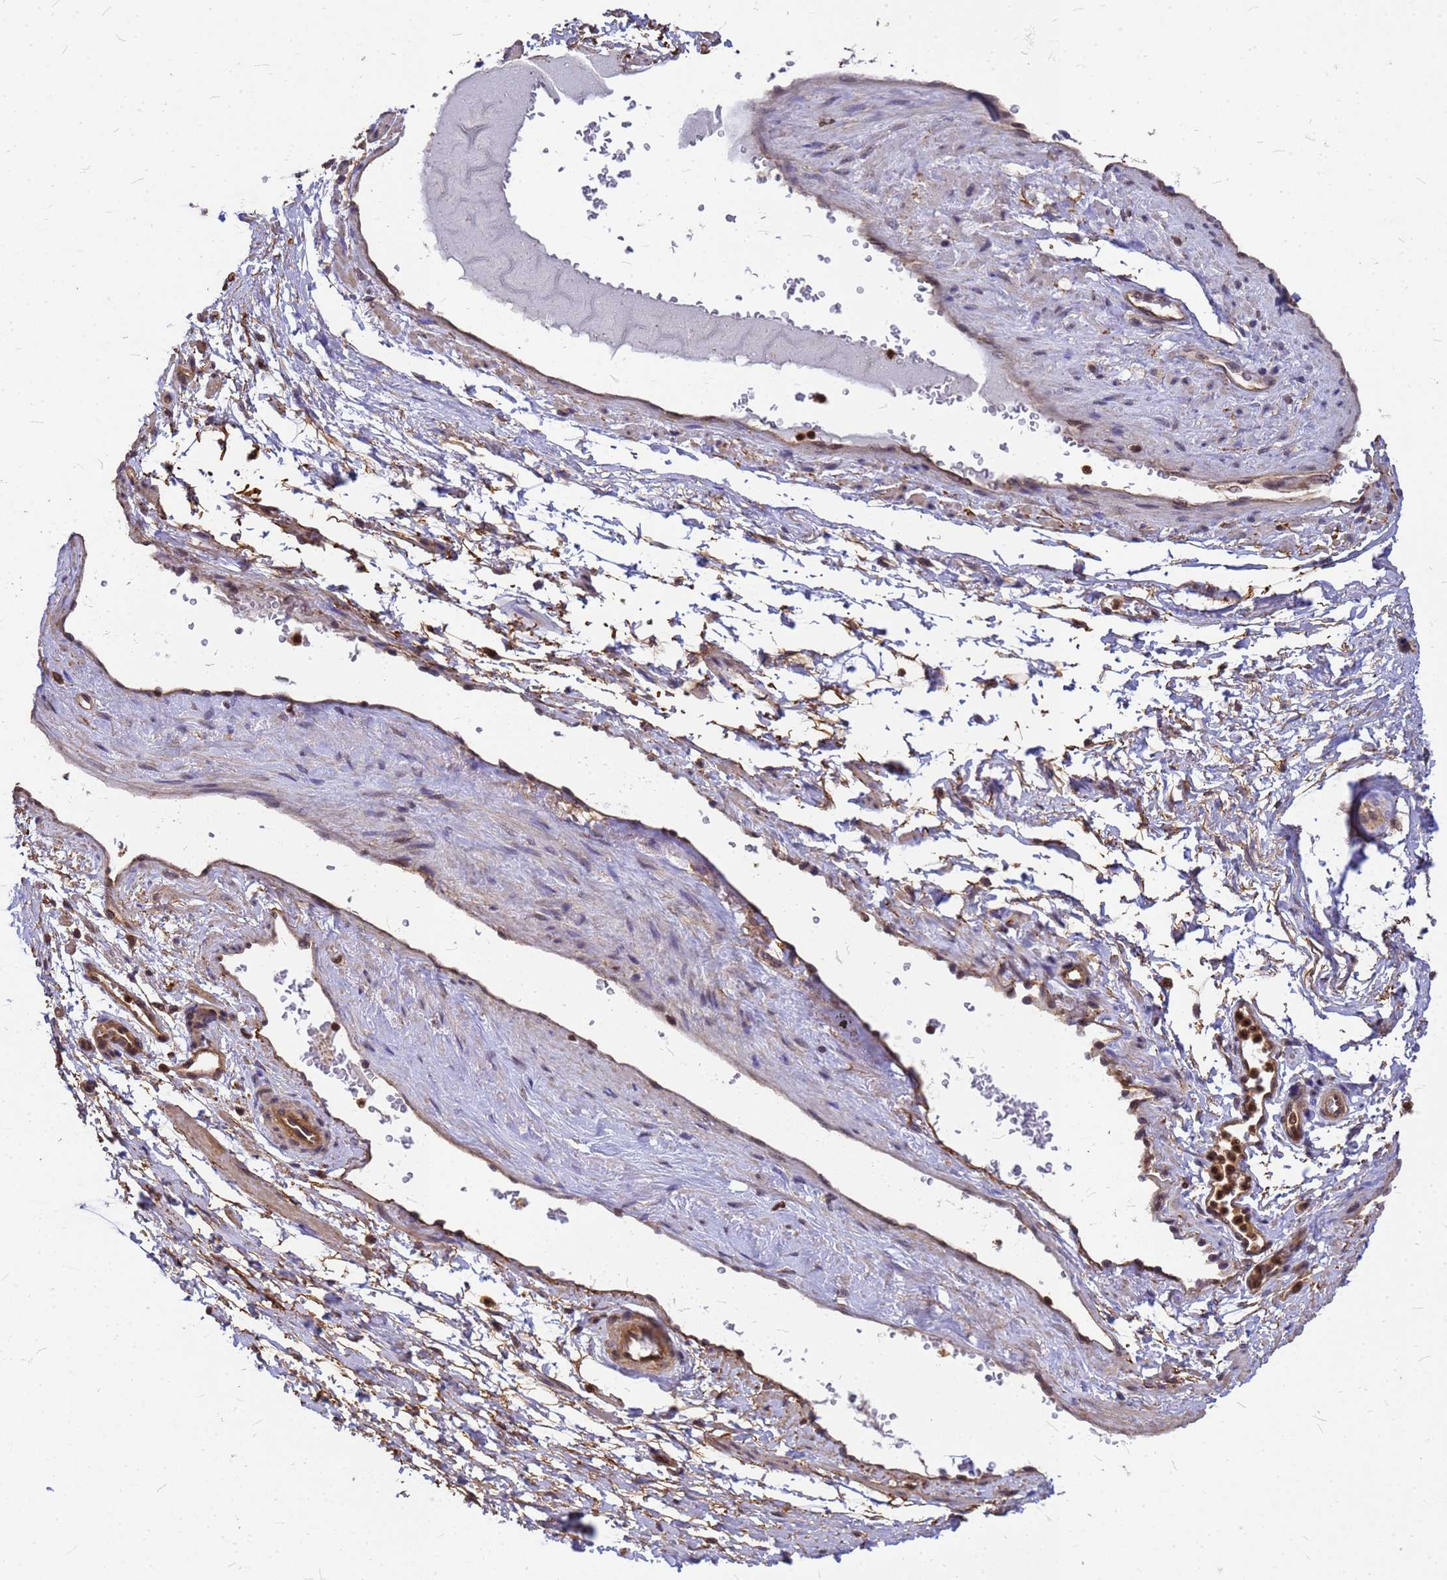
{"staining": {"intensity": "weak", "quantity": ">75%", "location": "cytoplasmic/membranous"}, "tissue": "soft tissue", "cell_type": "Fibroblasts", "image_type": "normal", "snomed": [{"axis": "morphology", "description": "Normal tissue, NOS"}, {"axis": "morphology", "description": "Adenocarcinoma, Low grade"}, {"axis": "topography", "description": "Prostate"}, {"axis": "topography", "description": "Peripheral nerve tissue"}], "caption": "This histopathology image reveals immunohistochemistry (IHC) staining of unremarkable soft tissue, with low weak cytoplasmic/membranous expression in about >75% of fibroblasts.", "gene": "C1orf35", "patient": {"sex": "male", "age": 63}}